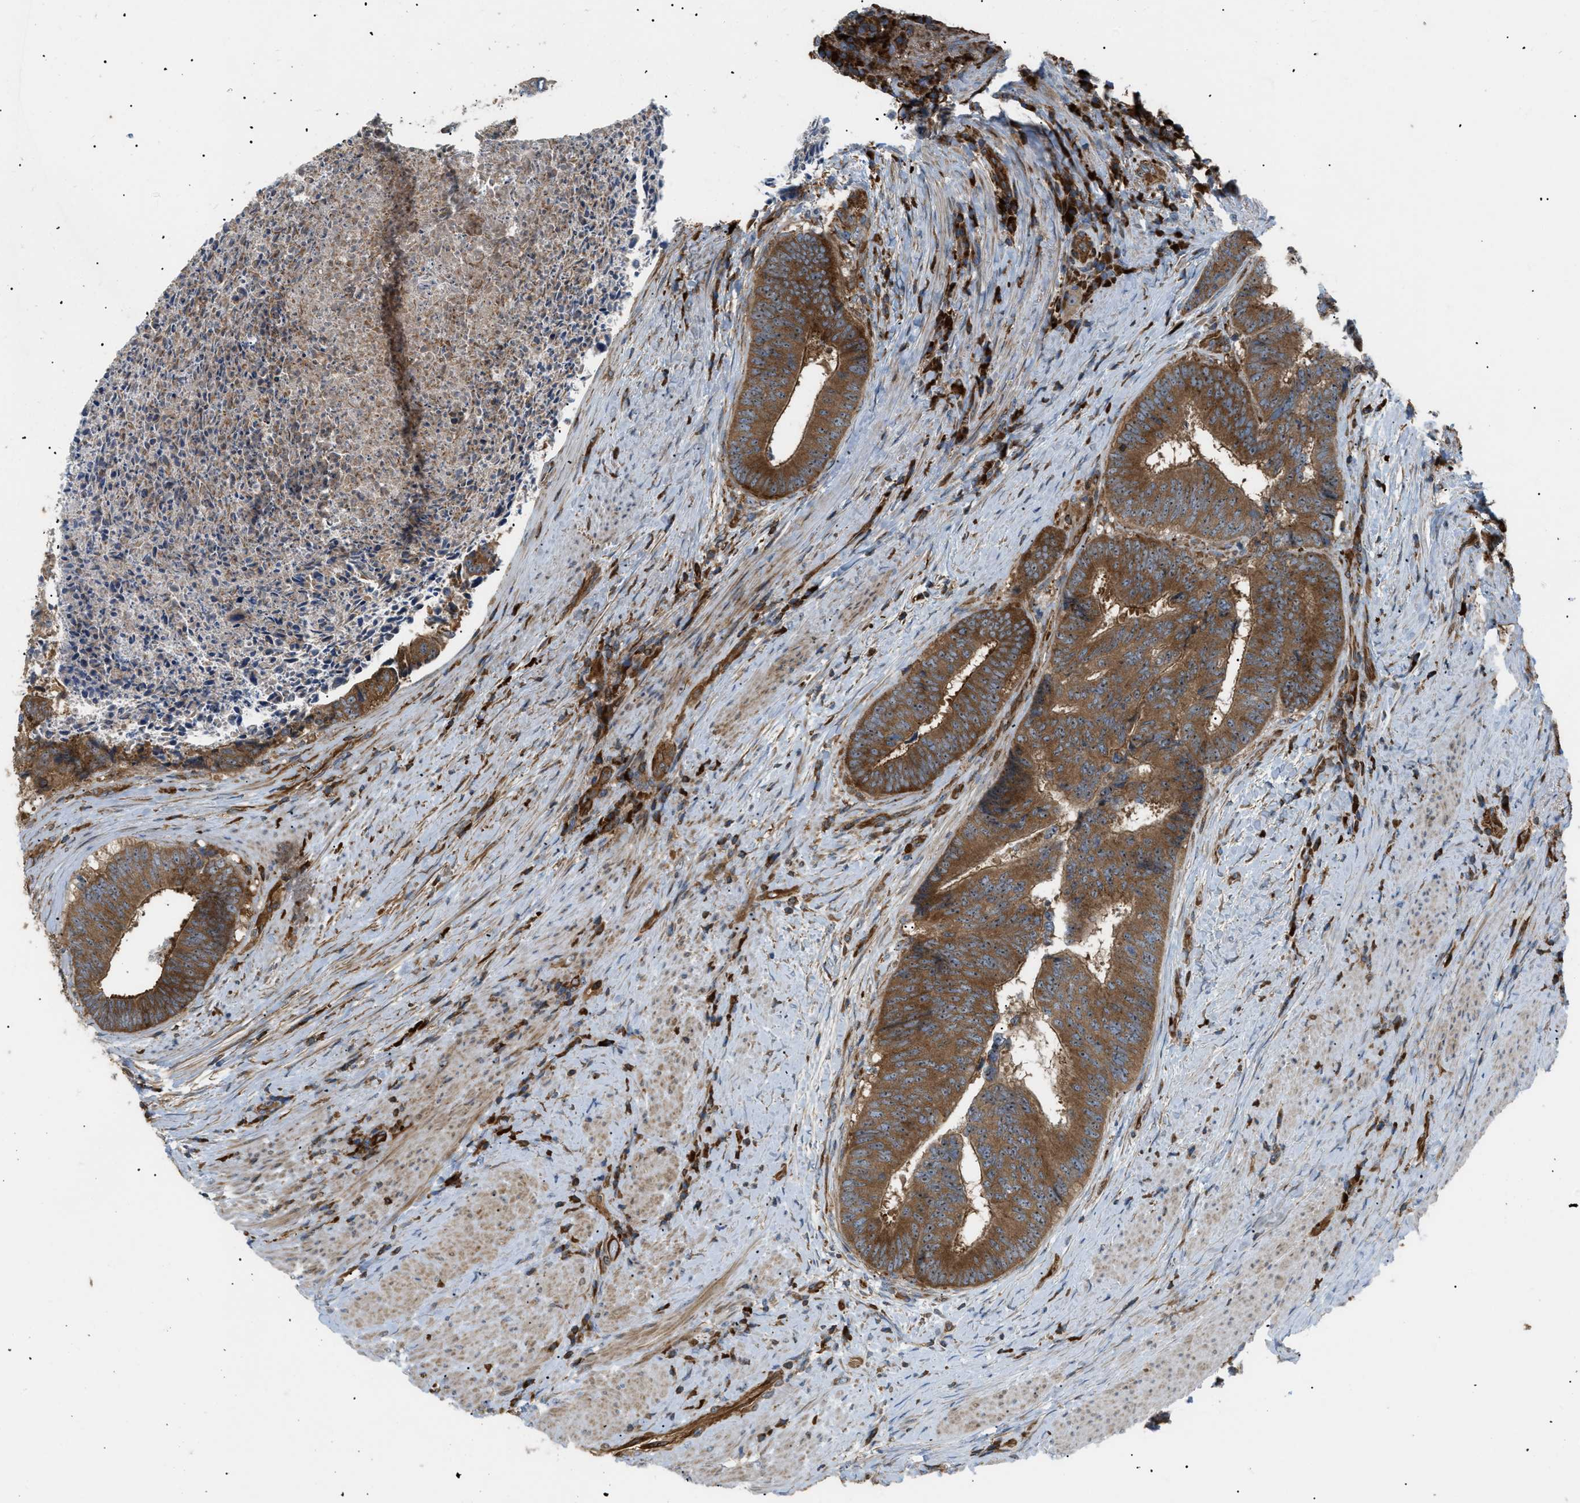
{"staining": {"intensity": "moderate", "quantity": ">75%", "location": "cytoplasmic/membranous"}, "tissue": "colorectal cancer", "cell_type": "Tumor cells", "image_type": "cancer", "snomed": [{"axis": "morphology", "description": "Adenocarcinoma, NOS"}, {"axis": "topography", "description": "Rectum"}], "caption": "This is an image of immunohistochemistry staining of colorectal adenocarcinoma, which shows moderate staining in the cytoplasmic/membranous of tumor cells.", "gene": "ATP2A3", "patient": {"sex": "male", "age": 72}}